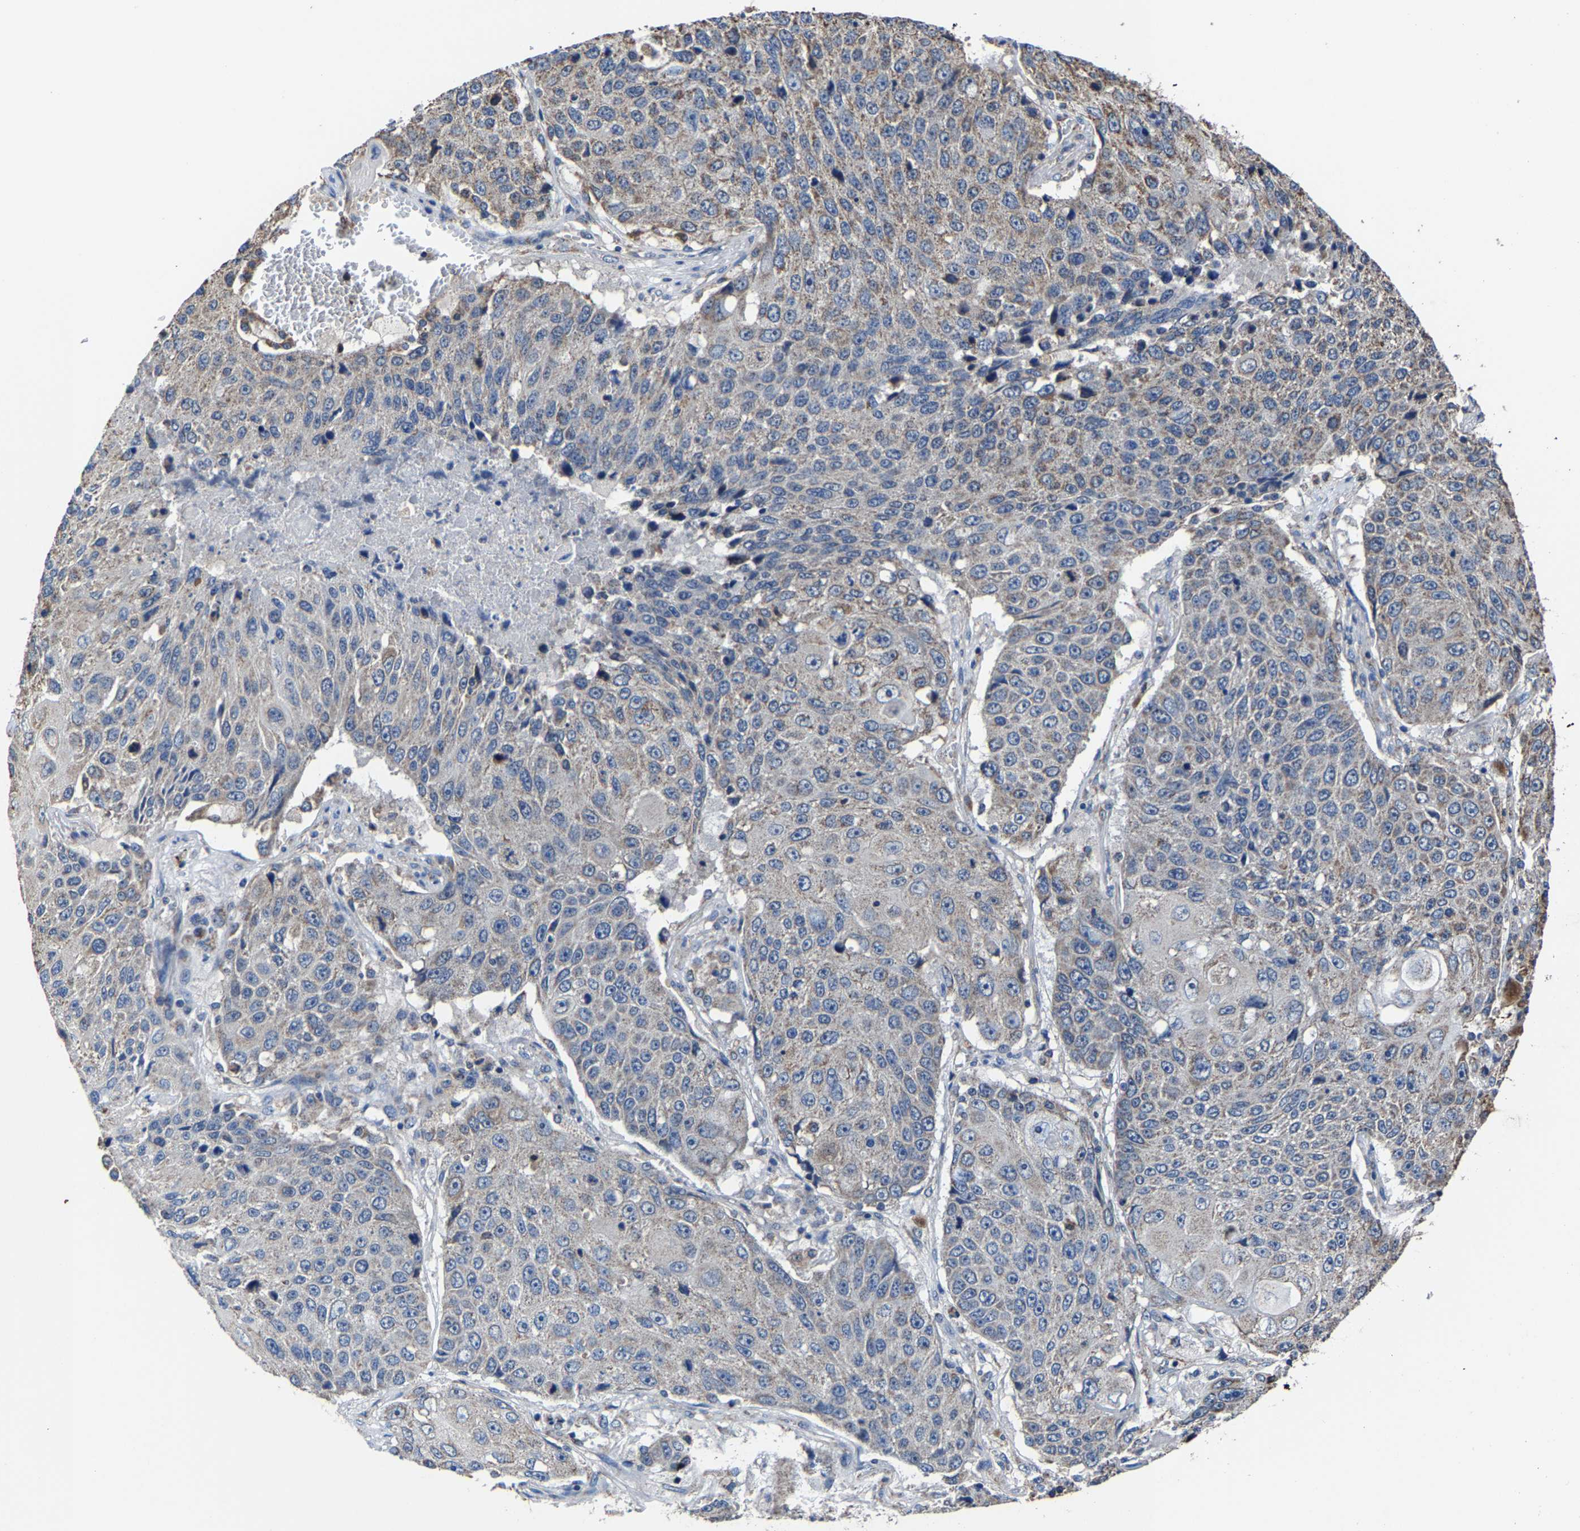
{"staining": {"intensity": "weak", "quantity": "<25%", "location": "cytoplasmic/membranous"}, "tissue": "lung cancer", "cell_type": "Tumor cells", "image_type": "cancer", "snomed": [{"axis": "morphology", "description": "Squamous cell carcinoma, NOS"}, {"axis": "topography", "description": "Lung"}], "caption": "High power microscopy photomicrograph of an immunohistochemistry image of lung squamous cell carcinoma, revealing no significant expression in tumor cells. Nuclei are stained in blue.", "gene": "ZCCHC7", "patient": {"sex": "male", "age": 61}}